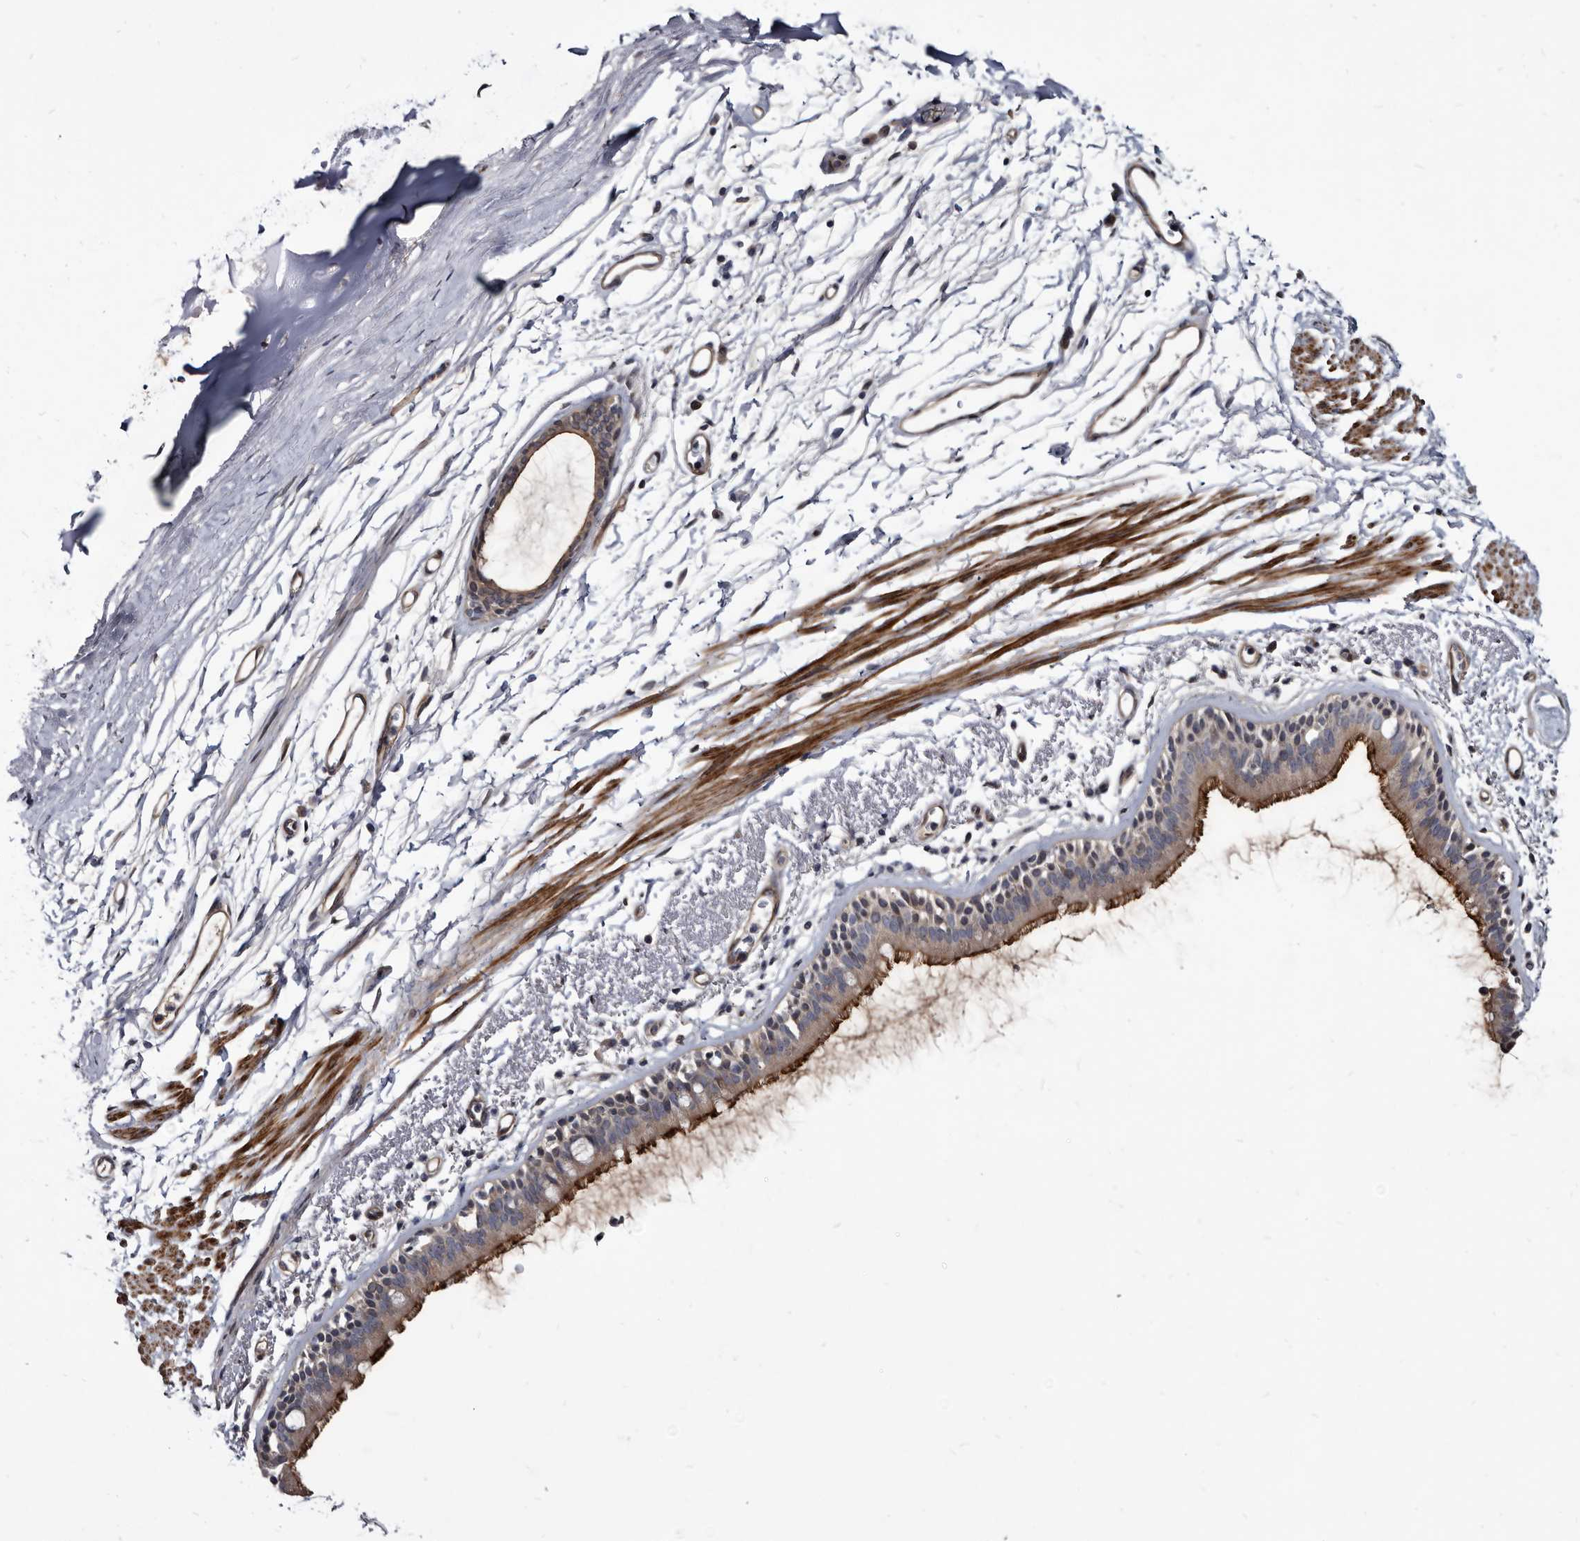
{"staining": {"intensity": "moderate", "quantity": "25%-75%", "location": "cytoplasmic/membranous"}, "tissue": "bronchus", "cell_type": "Respiratory epithelial cells", "image_type": "normal", "snomed": [{"axis": "morphology", "description": "Normal tissue, NOS"}, {"axis": "topography", "description": "Lymph node"}, {"axis": "topography", "description": "Bronchus"}], "caption": "Immunohistochemical staining of unremarkable human bronchus shows 25%-75% levels of moderate cytoplasmic/membranous protein positivity in approximately 25%-75% of respiratory epithelial cells. The staining was performed using DAB, with brown indicating positive protein expression. Nuclei are stained blue with hematoxylin.", "gene": "PROM1", "patient": {"sex": "female", "age": 70}}